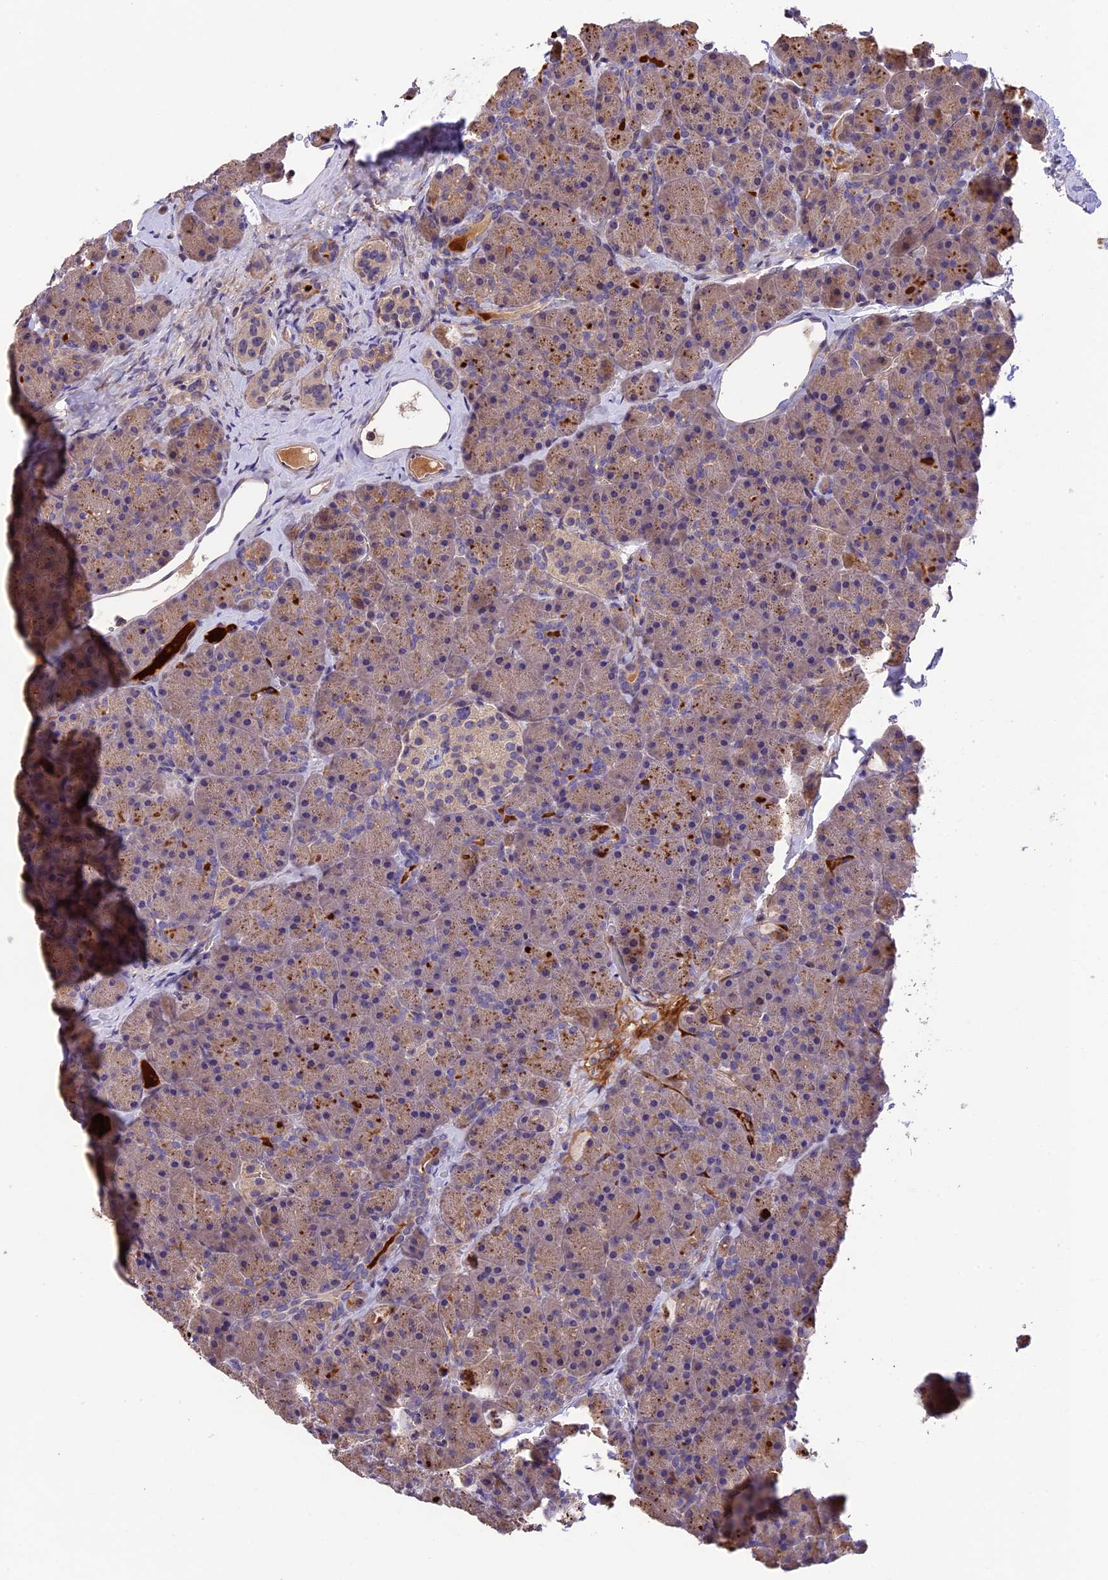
{"staining": {"intensity": "weak", "quantity": "25%-75%", "location": "cytoplasmic/membranous"}, "tissue": "pancreas", "cell_type": "Exocrine glandular cells", "image_type": "normal", "snomed": [{"axis": "morphology", "description": "Normal tissue, NOS"}, {"axis": "topography", "description": "Pancreas"}], "caption": "Weak cytoplasmic/membranous positivity is identified in approximately 25%-75% of exocrine glandular cells in unremarkable pancreas.", "gene": "MFSD2A", "patient": {"sex": "male", "age": 36}}